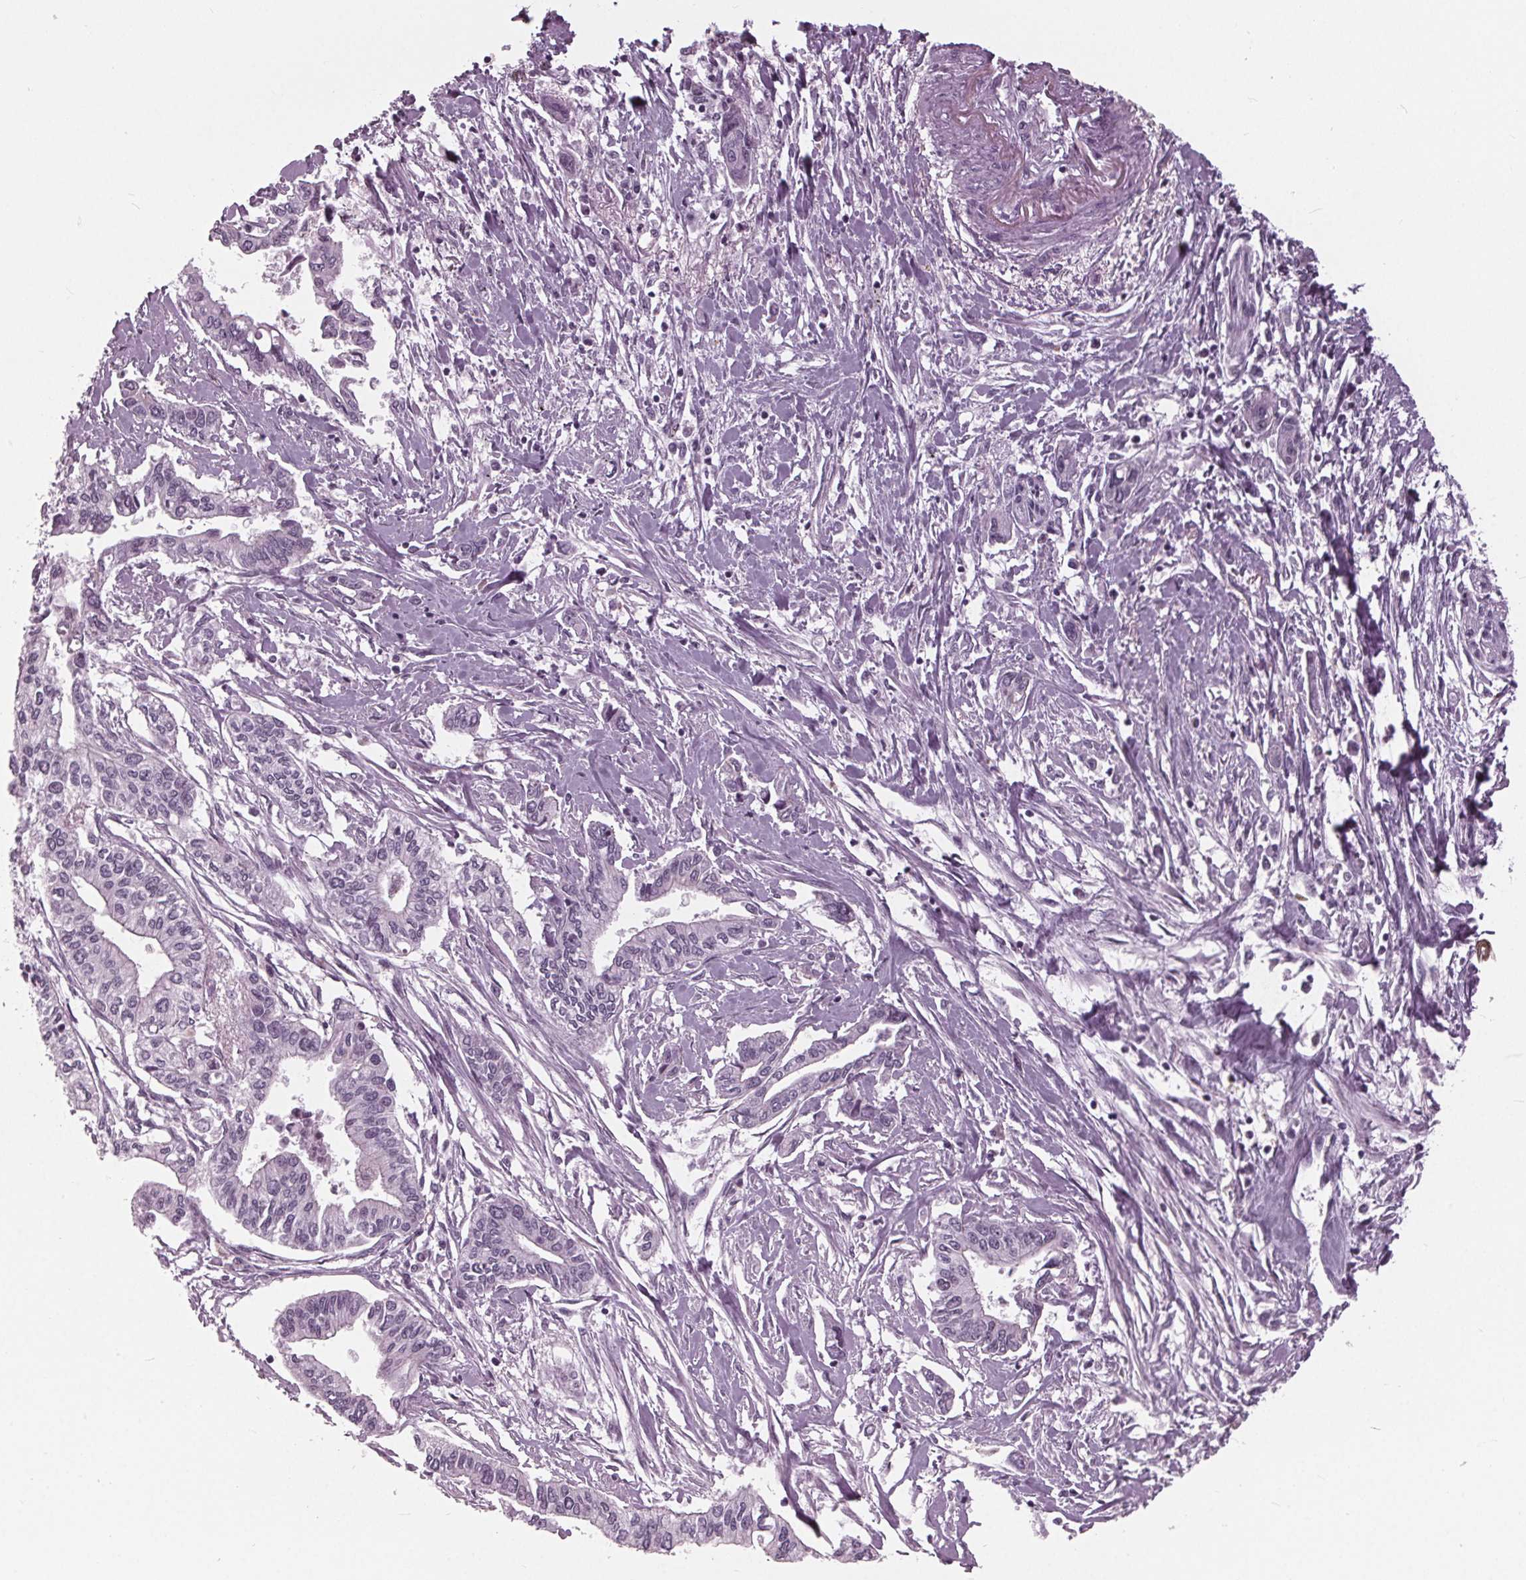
{"staining": {"intensity": "negative", "quantity": "none", "location": "none"}, "tissue": "pancreatic cancer", "cell_type": "Tumor cells", "image_type": "cancer", "snomed": [{"axis": "morphology", "description": "Adenocarcinoma, NOS"}, {"axis": "topography", "description": "Pancreas"}], "caption": "Immunohistochemical staining of pancreatic cancer (adenocarcinoma) demonstrates no significant staining in tumor cells.", "gene": "SLC9A4", "patient": {"sex": "male", "age": 60}}